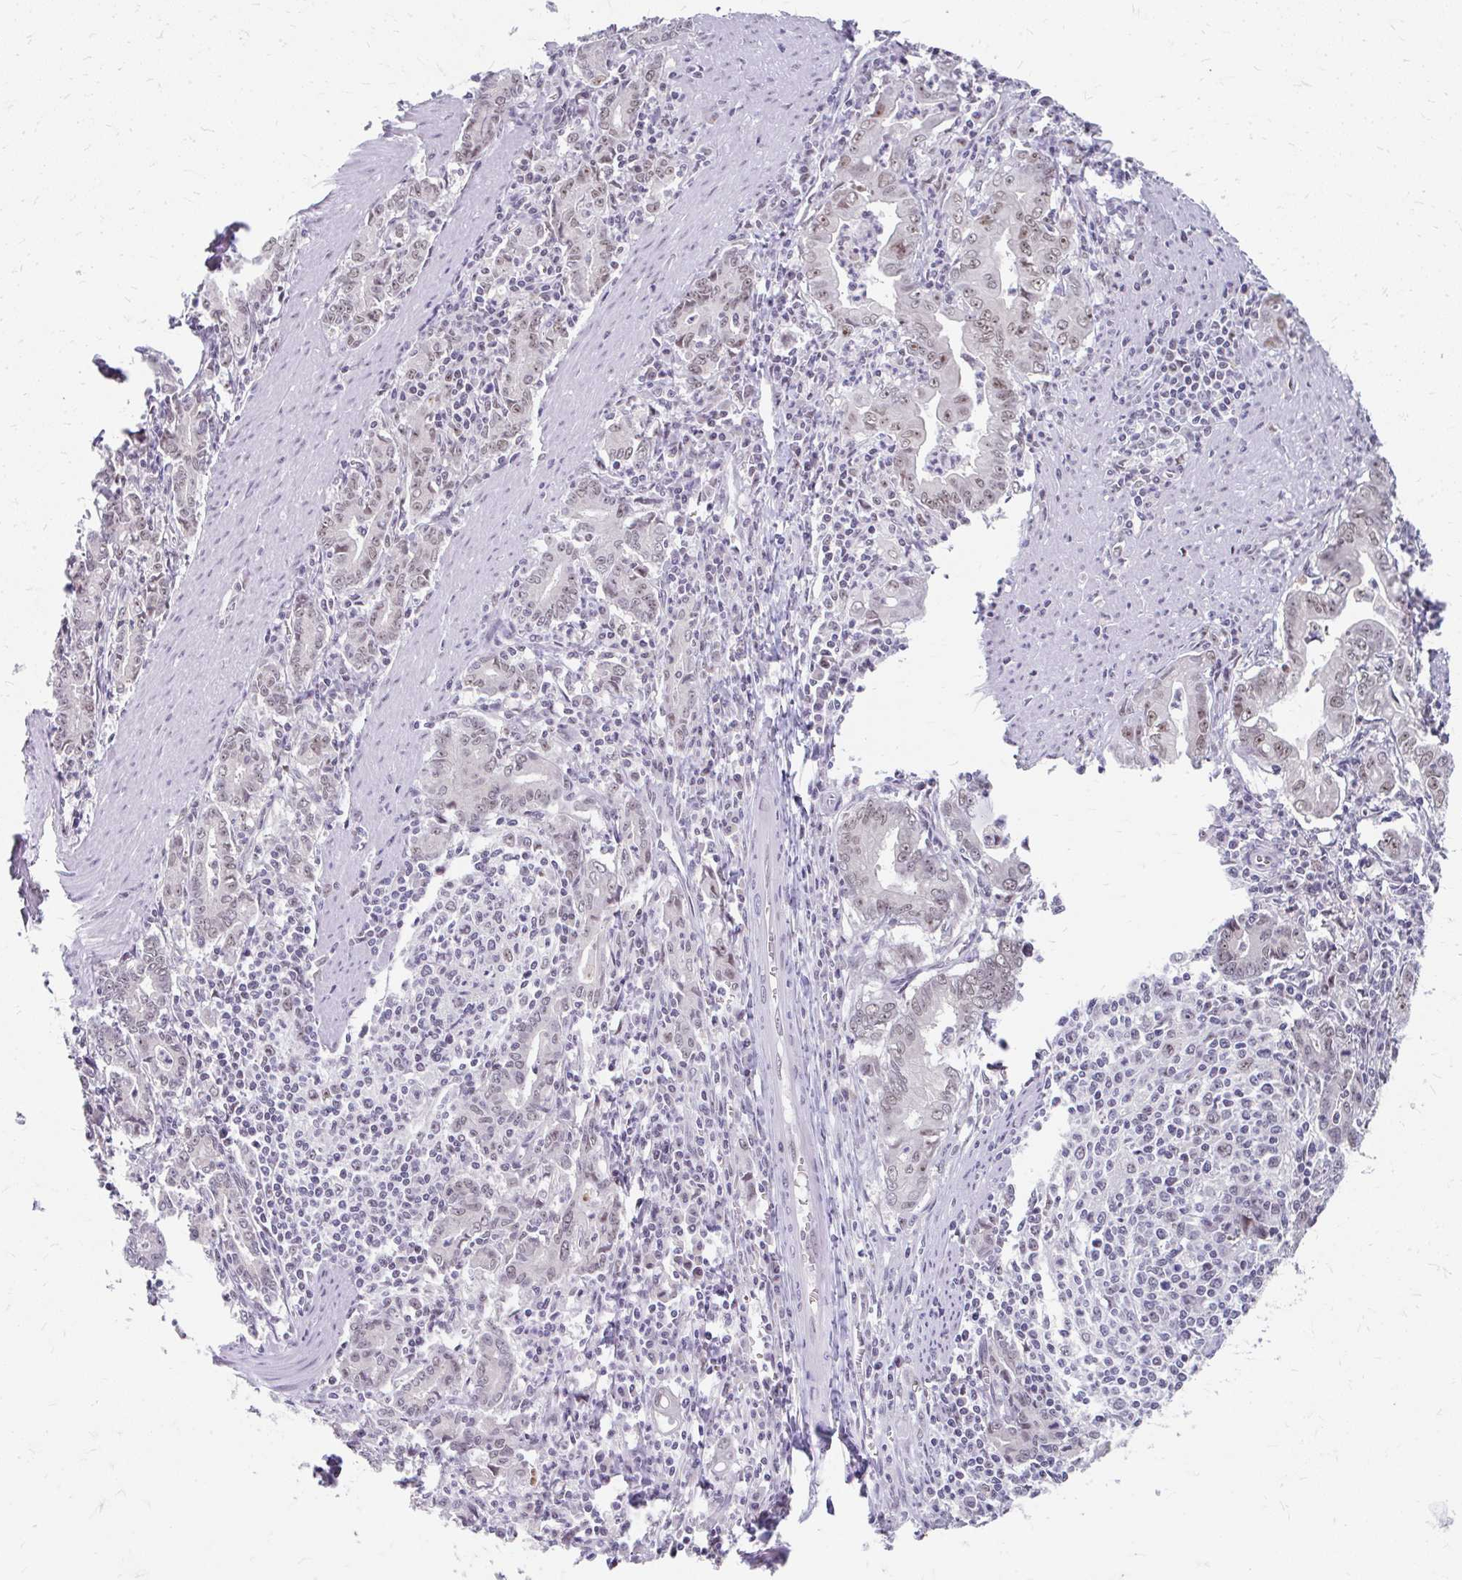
{"staining": {"intensity": "weak", "quantity": "25%-75%", "location": "nuclear"}, "tissue": "stomach cancer", "cell_type": "Tumor cells", "image_type": "cancer", "snomed": [{"axis": "morphology", "description": "Adenocarcinoma, NOS"}, {"axis": "topography", "description": "Stomach, upper"}], "caption": "Protein analysis of stomach cancer tissue exhibits weak nuclear positivity in about 25%-75% of tumor cells.", "gene": "GTF2H1", "patient": {"sex": "female", "age": 79}}